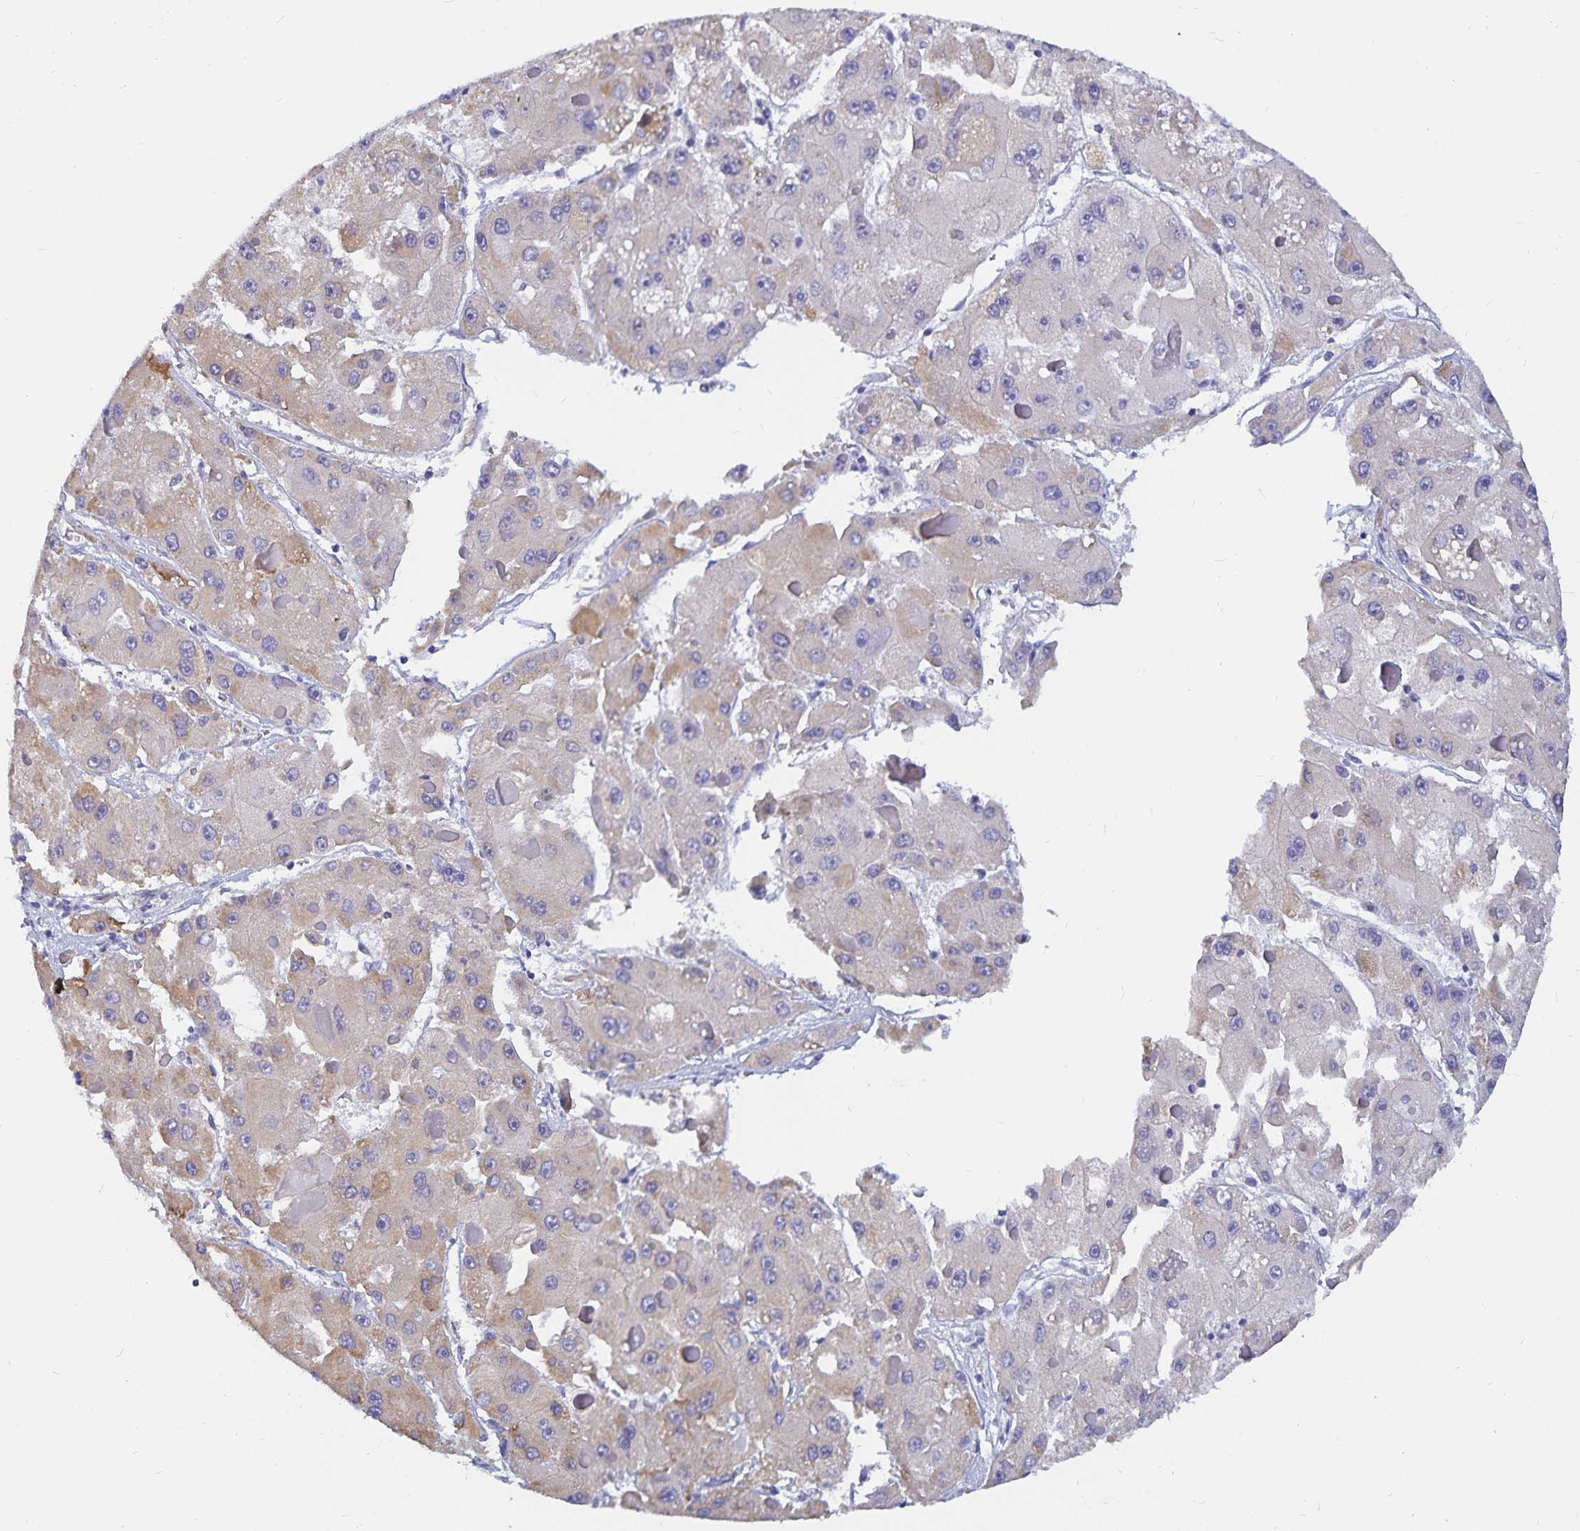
{"staining": {"intensity": "weak", "quantity": "<25%", "location": "cytoplasmic/membranous"}, "tissue": "liver cancer", "cell_type": "Tumor cells", "image_type": "cancer", "snomed": [{"axis": "morphology", "description": "Carcinoma, Hepatocellular, NOS"}, {"axis": "topography", "description": "Liver"}], "caption": "The immunohistochemistry (IHC) photomicrograph has no significant expression in tumor cells of liver cancer tissue. Brightfield microscopy of IHC stained with DAB (3,3'-diaminobenzidine) (brown) and hematoxylin (blue), captured at high magnification.", "gene": "HMGB3", "patient": {"sex": "female", "age": 73}}